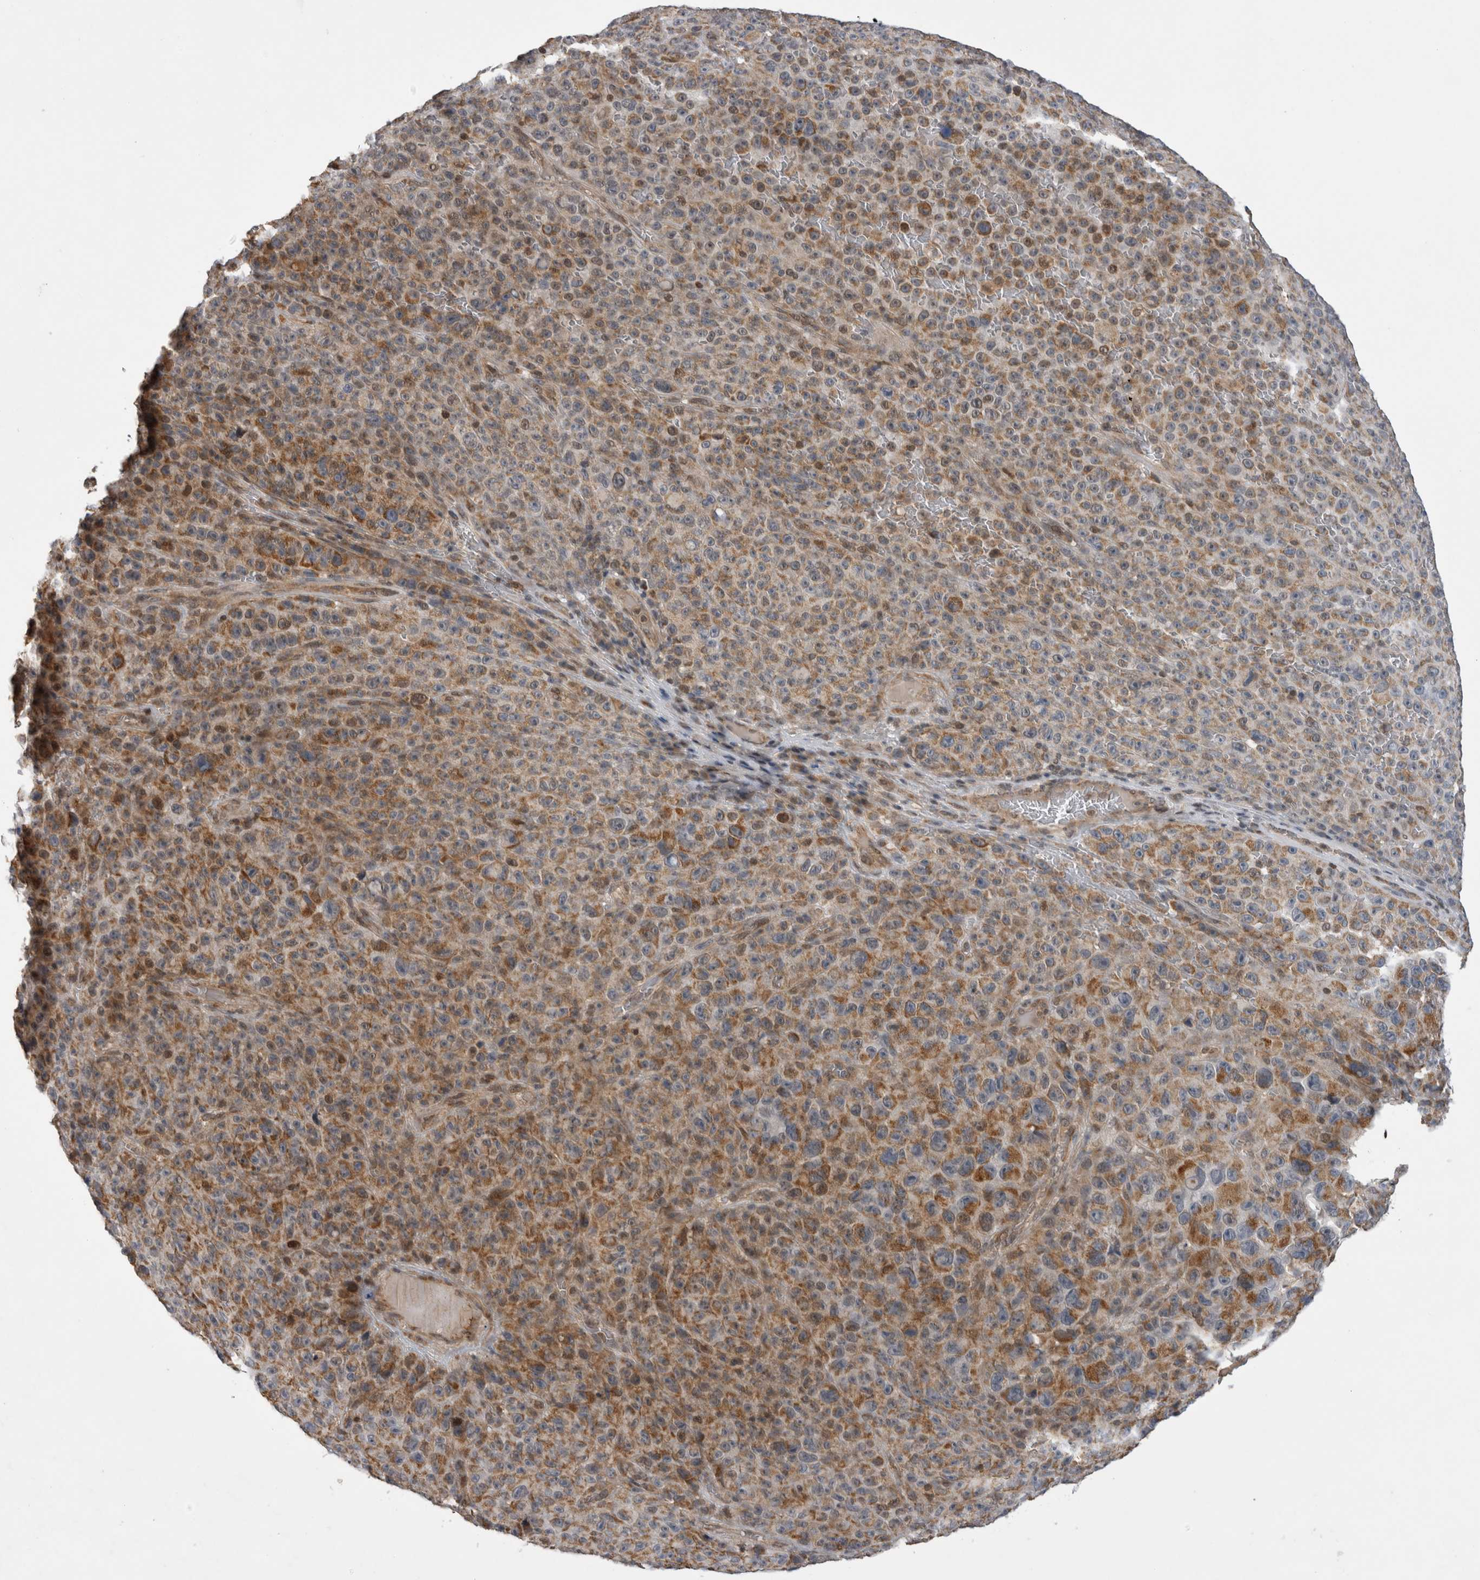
{"staining": {"intensity": "moderate", "quantity": "25%-75%", "location": "cytoplasmic/membranous"}, "tissue": "melanoma", "cell_type": "Tumor cells", "image_type": "cancer", "snomed": [{"axis": "morphology", "description": "Malignant melanoma, NOS"}, {"axis": "topography", "description": "Skin"}], "caption": "Tumor cells show moderate cytoplasmic/membranous positivity in approximately 25%-75% of cells in malignant melanoma. The staining is performed using DAB (3,3'-diaminobenzidine) brown chromogen to label protein expression. The nuclei are counter-stained blue using hematoxylin.", "gene": "KCNIP1", "patient": {"sex": "female", "age": 82}}